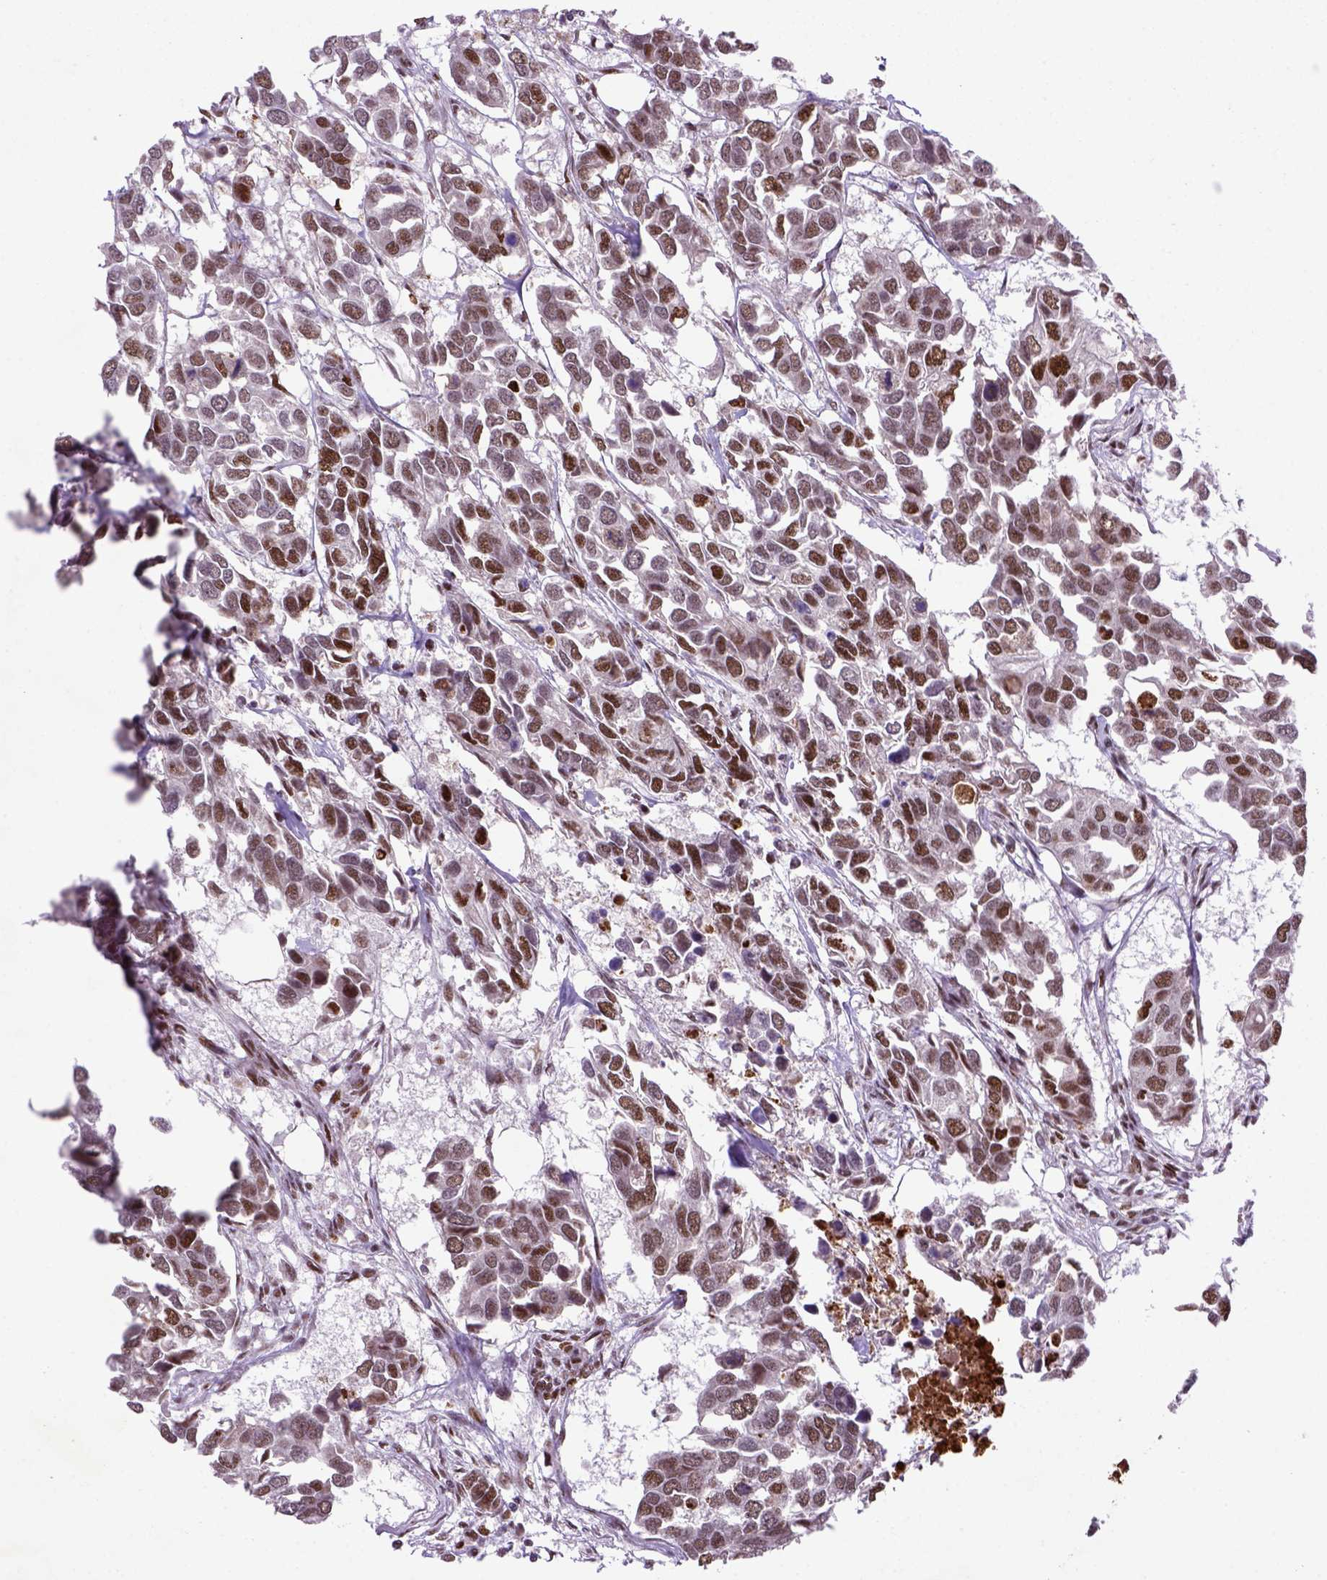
{"staining": {"intensity": "moderate", "quantity": ">75%", "location": "nuclear"}, "tissue": "breast cancer", "cell_type": "Tumor cells", "image_type": "cancer", "snomed": [{"axis": "morphology", "description": "Duct carcinoma"}, {"axis": "topography", "description": "Breast"}], "caption": "Immunohistochemical staining of human breast cancer (invasive ductal carcinoma) exhibits moderate nuclear protein staining in about >75% of tumor cells.", "gene": "NSMCE2", "patient": {"sex": "female", "age": 83}}